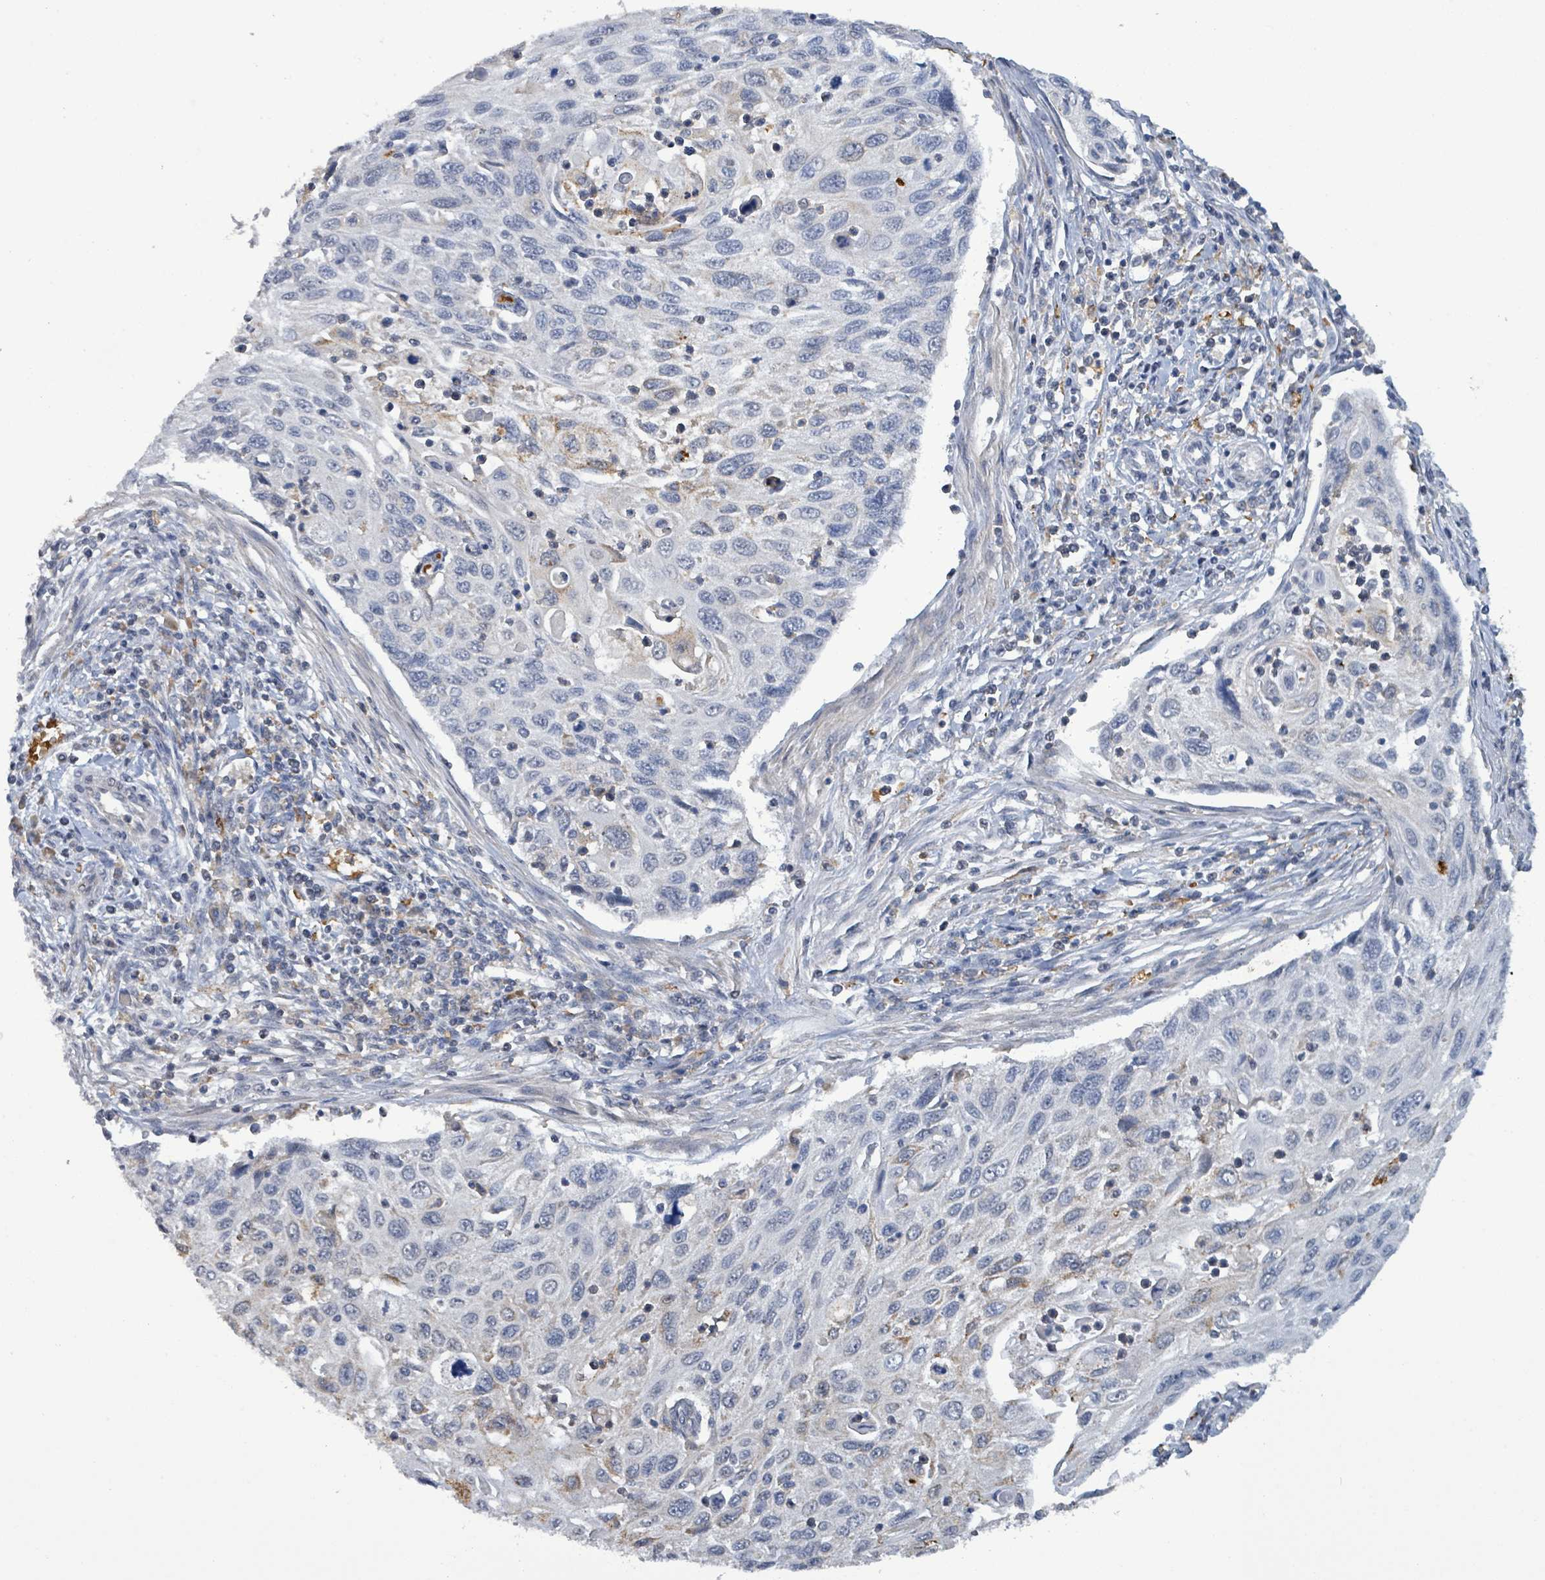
{"staining": {"intensity": "weak", "quantity": "<25%", "location": "cytoplasmic/membranous"}, "tissue": "cervical cancer", "cell_type": "Tumor cells", "image_type": "cancer", "snomed": [{"axis": "morphology", "description": "Squamous cell carcinoma, NOS"}, {"axis": "topography", "description": "Cervix"}], "caption": "Immunohistochemical staining of cervical cancer demonstrates no significant positivity in tumor cells. Brightfield microscopy of IHC stained with DAB (3,3'-diaminobenzidine) (brown) and hematoxylin (blue), captured at high magnification.", "gene": "SEBOX", "patient": {"sex": "female", "age": 70}}